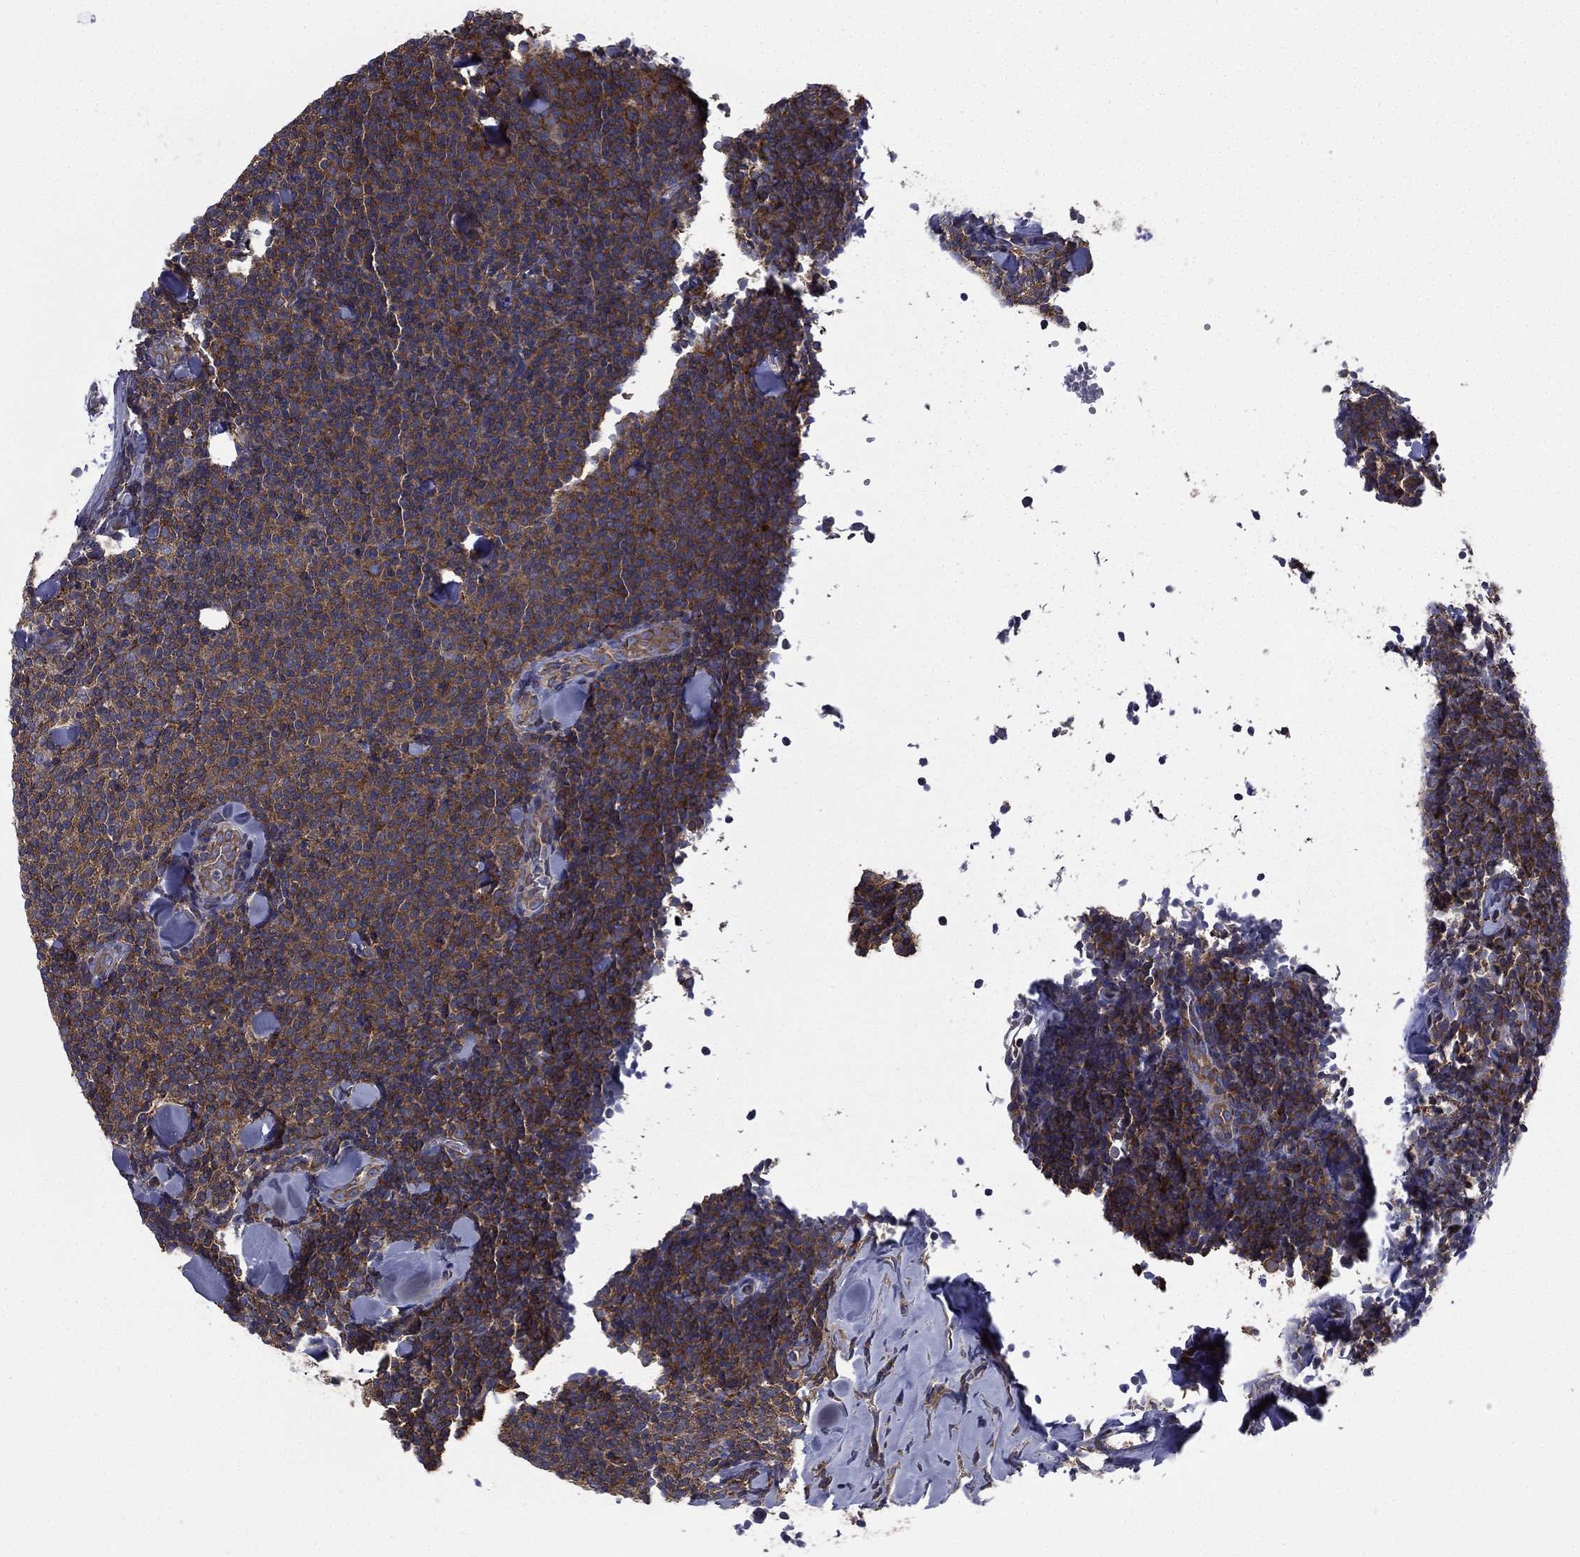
{"staining": {"intensity": "moderate", "quantity": ">75%", "location": "cytoplasmic/membranous"}, "tissue": "lymphoma", "cell_type": "Tumor cells", "image_type": "cancer", "snomed": [{"axis": "morphology", "description": "Malignant lymphoma, non-Hodgkin's type, Low grade"}, {"axis": "topography", "description": "Lymph node"}], "caption": "Immunohistochemical staining of human low-grade malignant lymphoma, non-Hodgkin's type exhibits medium levels of moderate cytoplasmic/membranous positivity in approximately >75% of tumor cells.", "gene": "FARSA", "patient": {"sex": "female", "age": 56}}